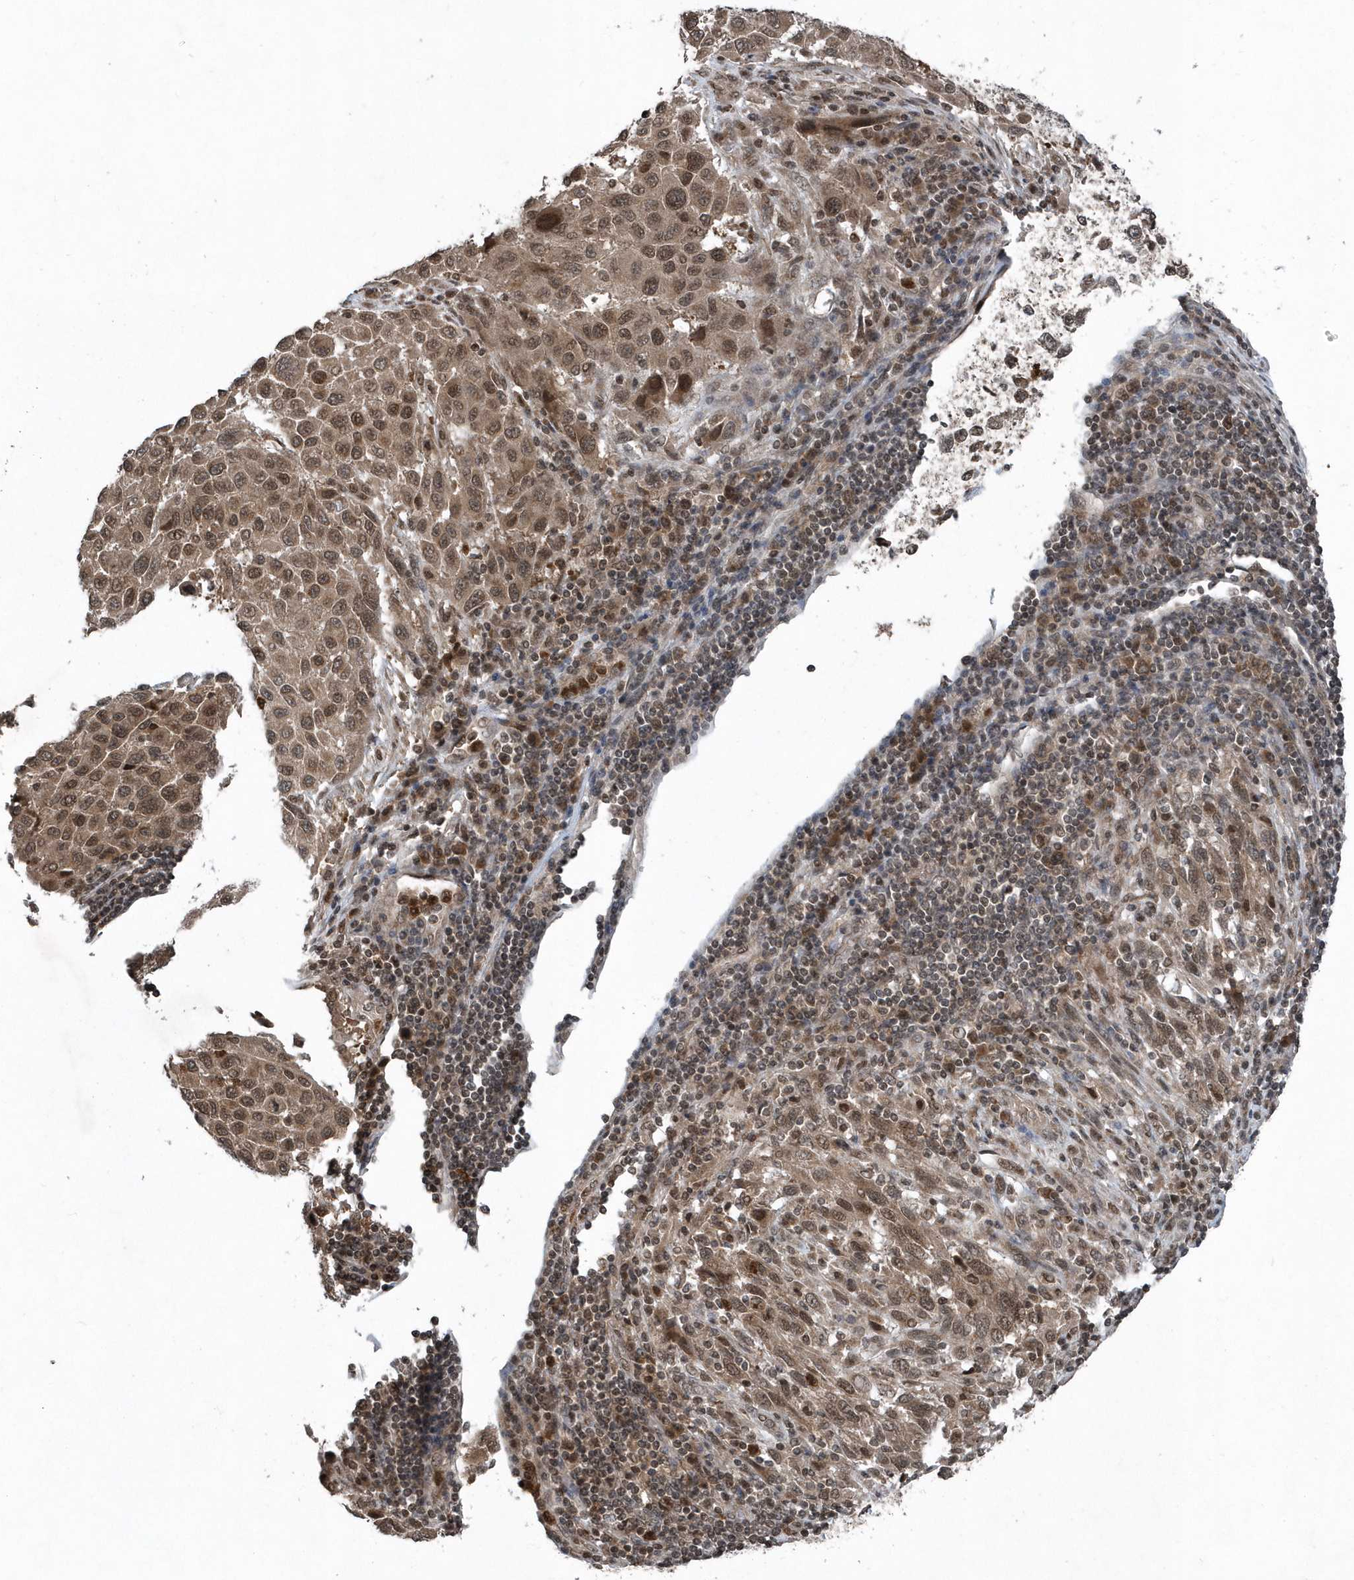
{"staining": {"intensity": "moderate", "quantity": ">75%", "location": "cytoplasmic/membranous,nuclear"}, "tissue": "melanoma", "cell_type": "Tumor cells", "image_type": "cancer", "snomed": [{"axis": "morphology", "description": "Malignant melanoma, Metastatic site"}, {"axis": "topography", "description": "Lymph node"}], "caption": "Melanoma tissue displays moderate cytoplasmic/membranous and nuclear positivity in about >75% of tumor cells The protein is shown in brown color, while the nuclei are stained blue.", "gene": "EIF2B1", "patient": {"sex": "male", "age": 61}}